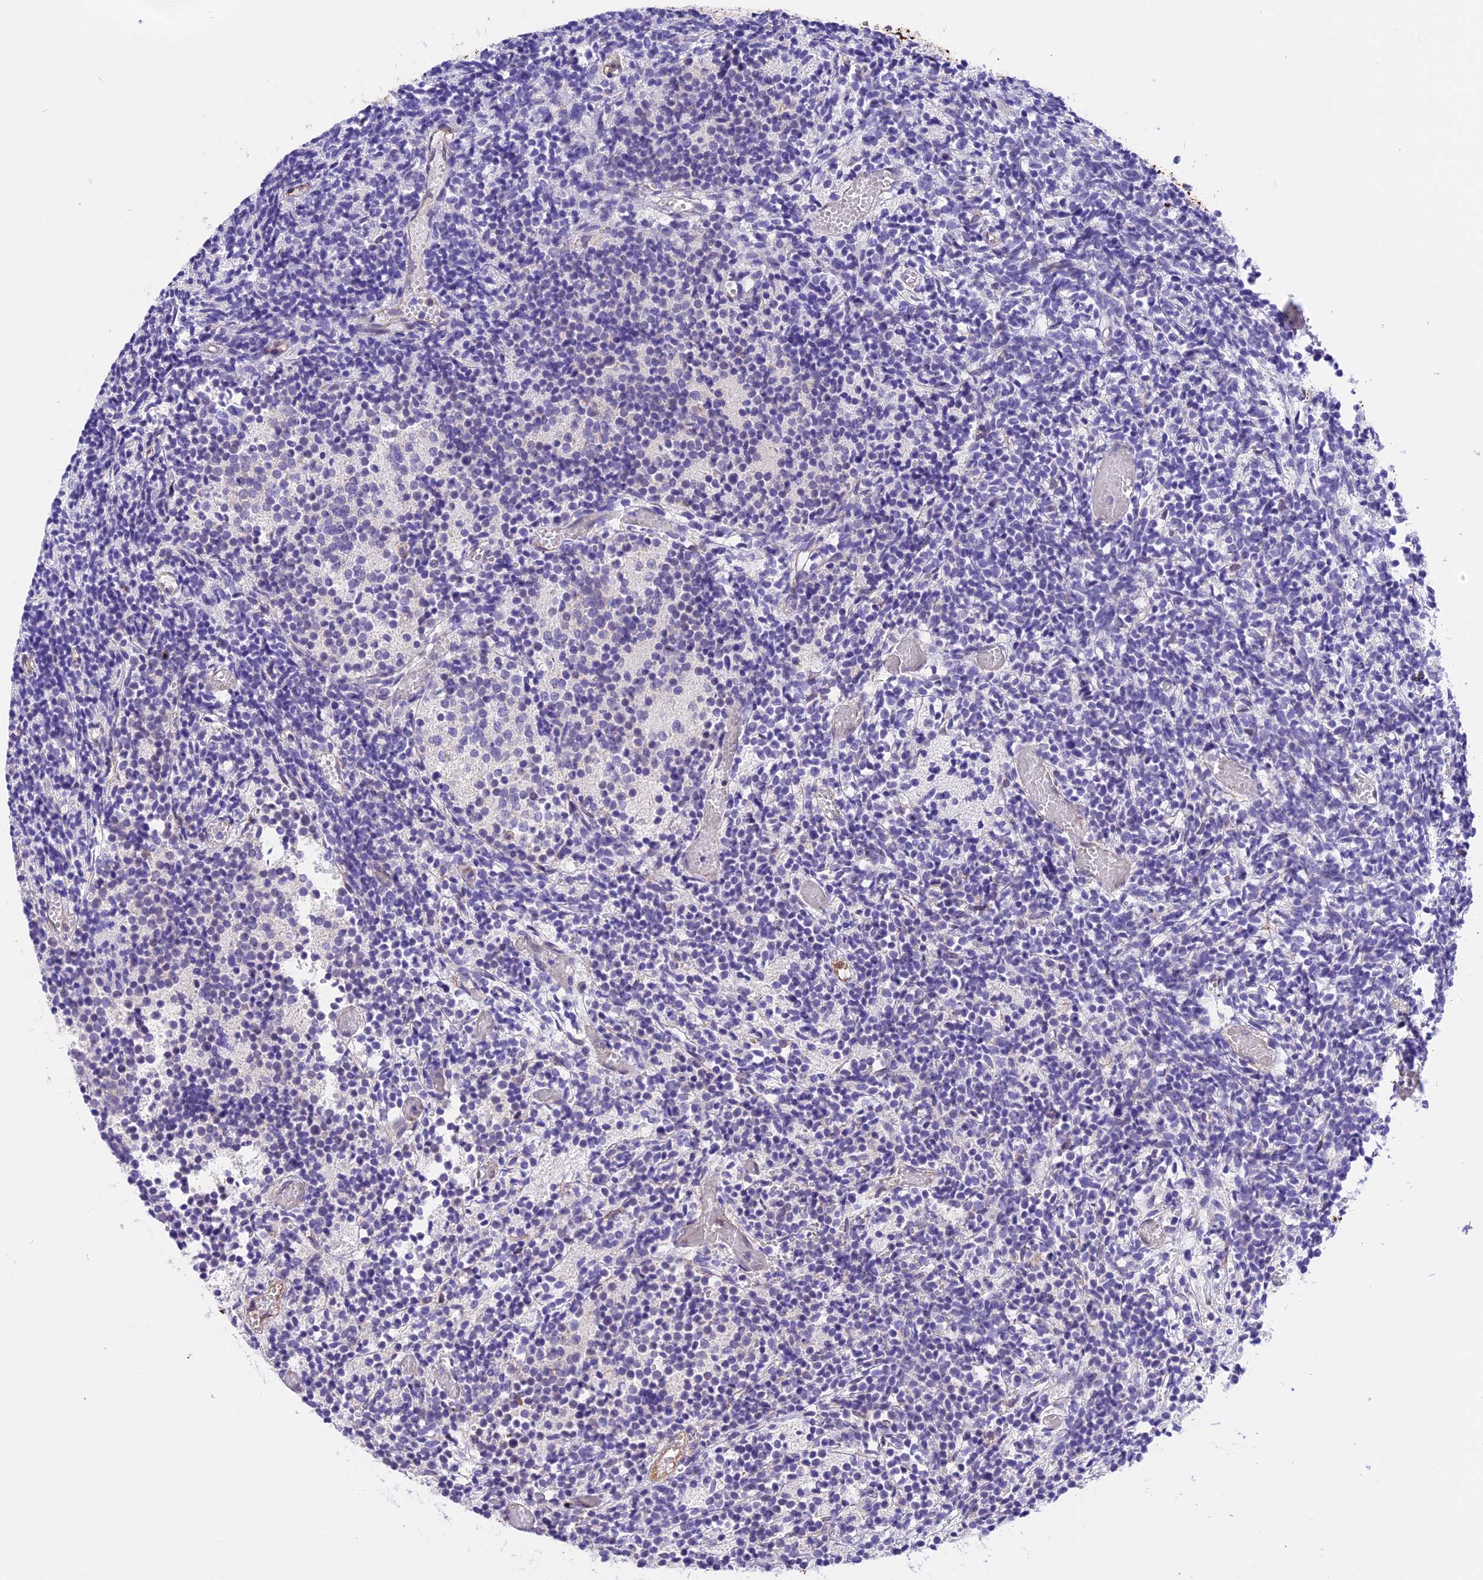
{"staining": {"intensity": "negative", "quantity": "none", "location": "none"}, "tissue": "glioma", "cell_type": "Tumor cells", "image_type": "cancer", "snomed": [{"axis": "morphology", "description": "Glioma, malignant, Low grade"}, {"axis": "topography", "description": "Brain"}], "caption": "Glioma was stained to show a protein in brown. There is no significant staining in tumor cells.", "gene": "R3HDM4", "patient": {"sex": "female", "age": 1}}